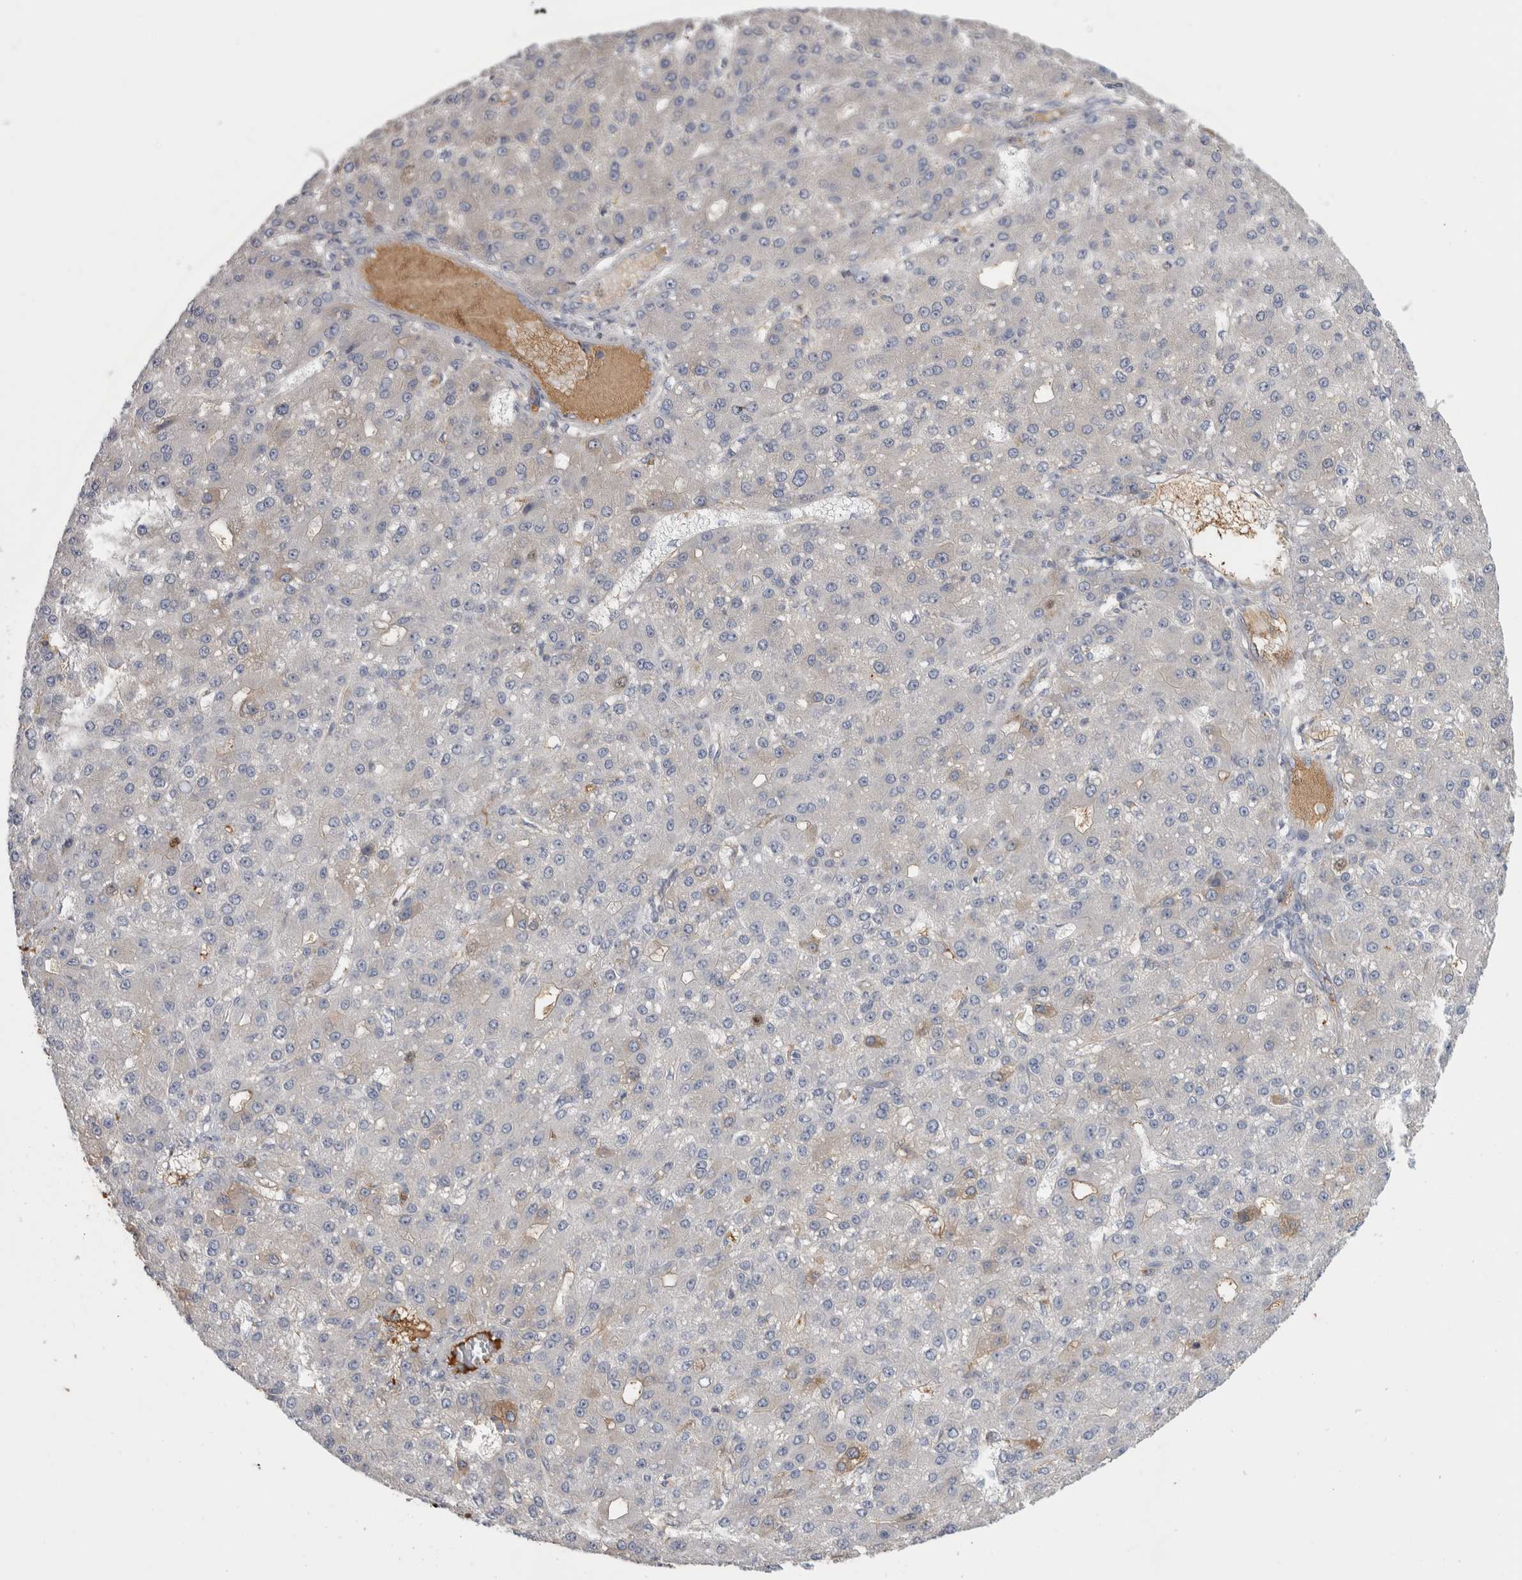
{"staining": {"intensity": "negative", "quantity": "none", "location": "none"}, "tissue": "liver cancer", "cell_type": "Tumor cells", "image_type": "cancer", "snomed": [{"axis": "morphology", "description": "Carcinoma, Hepatocellular, NOS"}, {"axis": "topography", "description": "Liver"}], "caption": "Immunohistochemical staining of human liver cancer exhibits no significant staining in tumor cells.", "gene": "TBCE", "patient": {"sex": "male", "age": 67}}